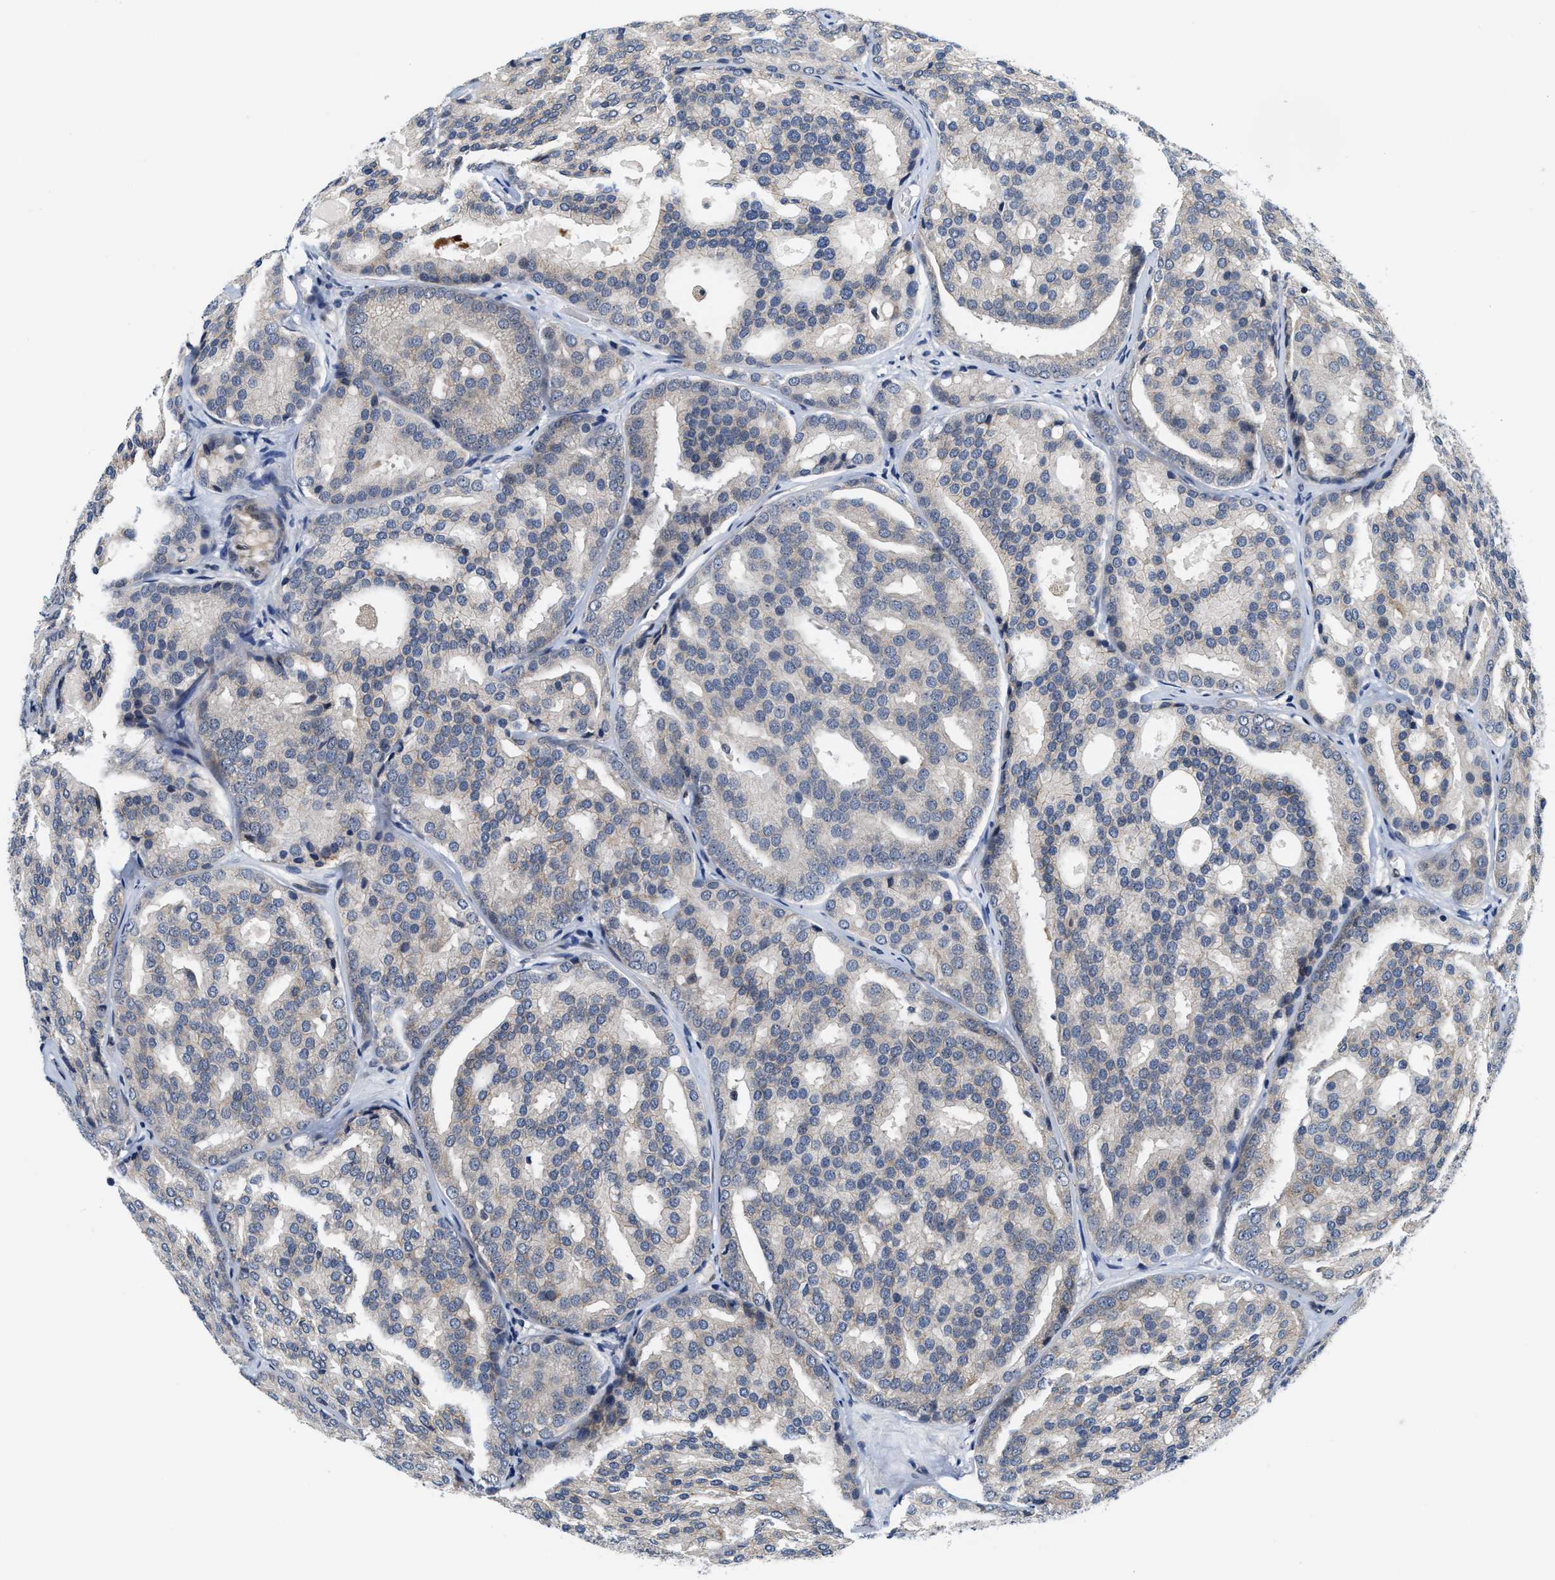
{"staining": {"intensity": "weak", "quantity": "<25%", "location": "cytoplasmic/membranous"}, "tissue": "prostate cancer", "cell_type": "Tumor cells", "image_type": "cancer", "snomed": [{"axis": "morphology", "description": "Adenocarcinoma, High grade"}, {"axis": "topography", "description": "Prostate"}], "caption": "Immunohistochemistry of prostate high-grade adenocarcinoma exhibits no expression in tumor cells.", "gene": "TCF4", "patient": {"sex": "male", "age": 64}}